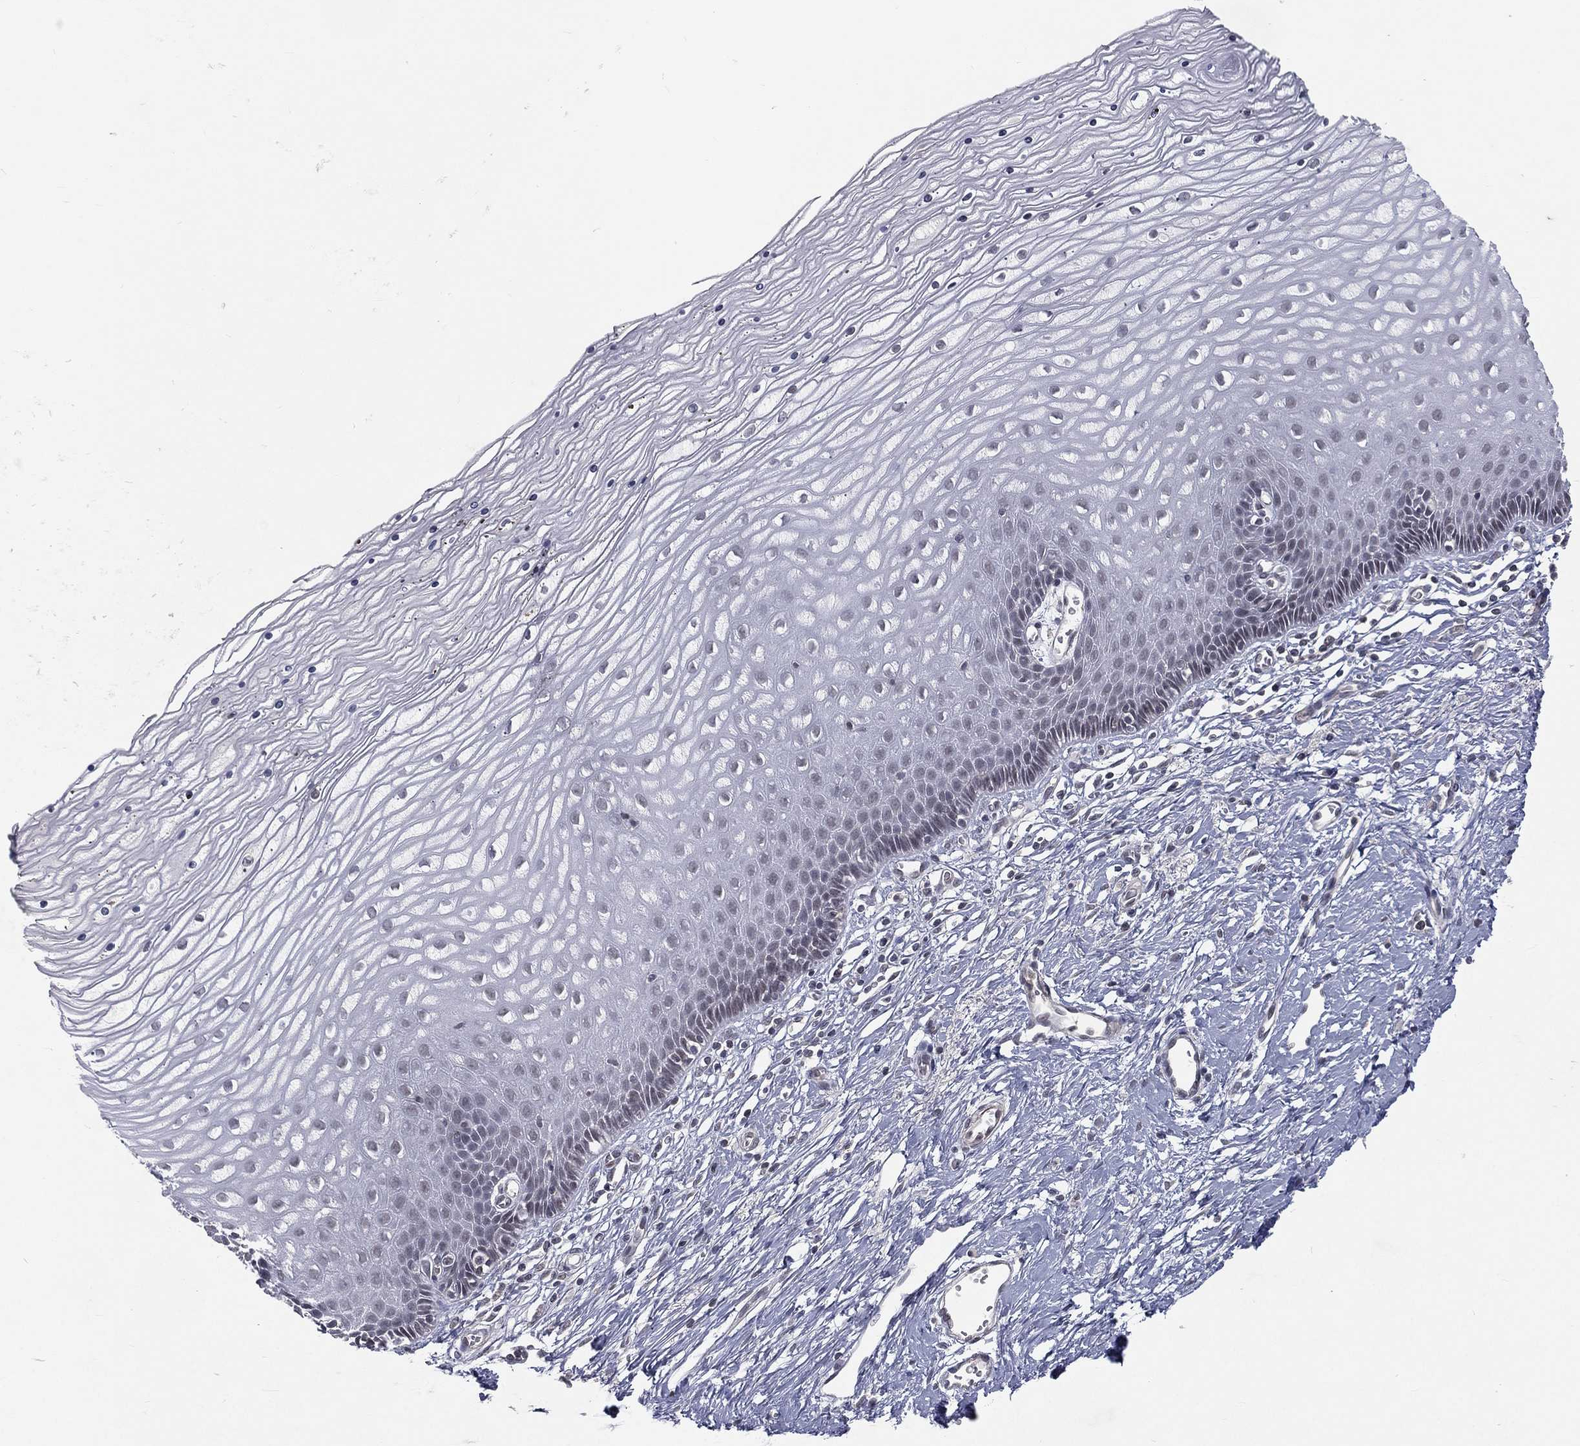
{"staining": {"intensity": "moderate", "quantity": "<25%", "location": "nuclear"}, "tissue": "cervix", "cell_type": "Glandular cells", "image_type": "normal", "snomed": [{"axis": "morphology", "description": "Normal tissue, NOS"}, {"axis": "topography", "description": "Cervix"}], "caption": "Immunohistochemical staining of normal human cervix demonstrates <25% levels of moderate nuclear protein expression in about <25% of glandular cells.", "gene": "MORC2", "patient": {"sex": "female", "age": 35}}